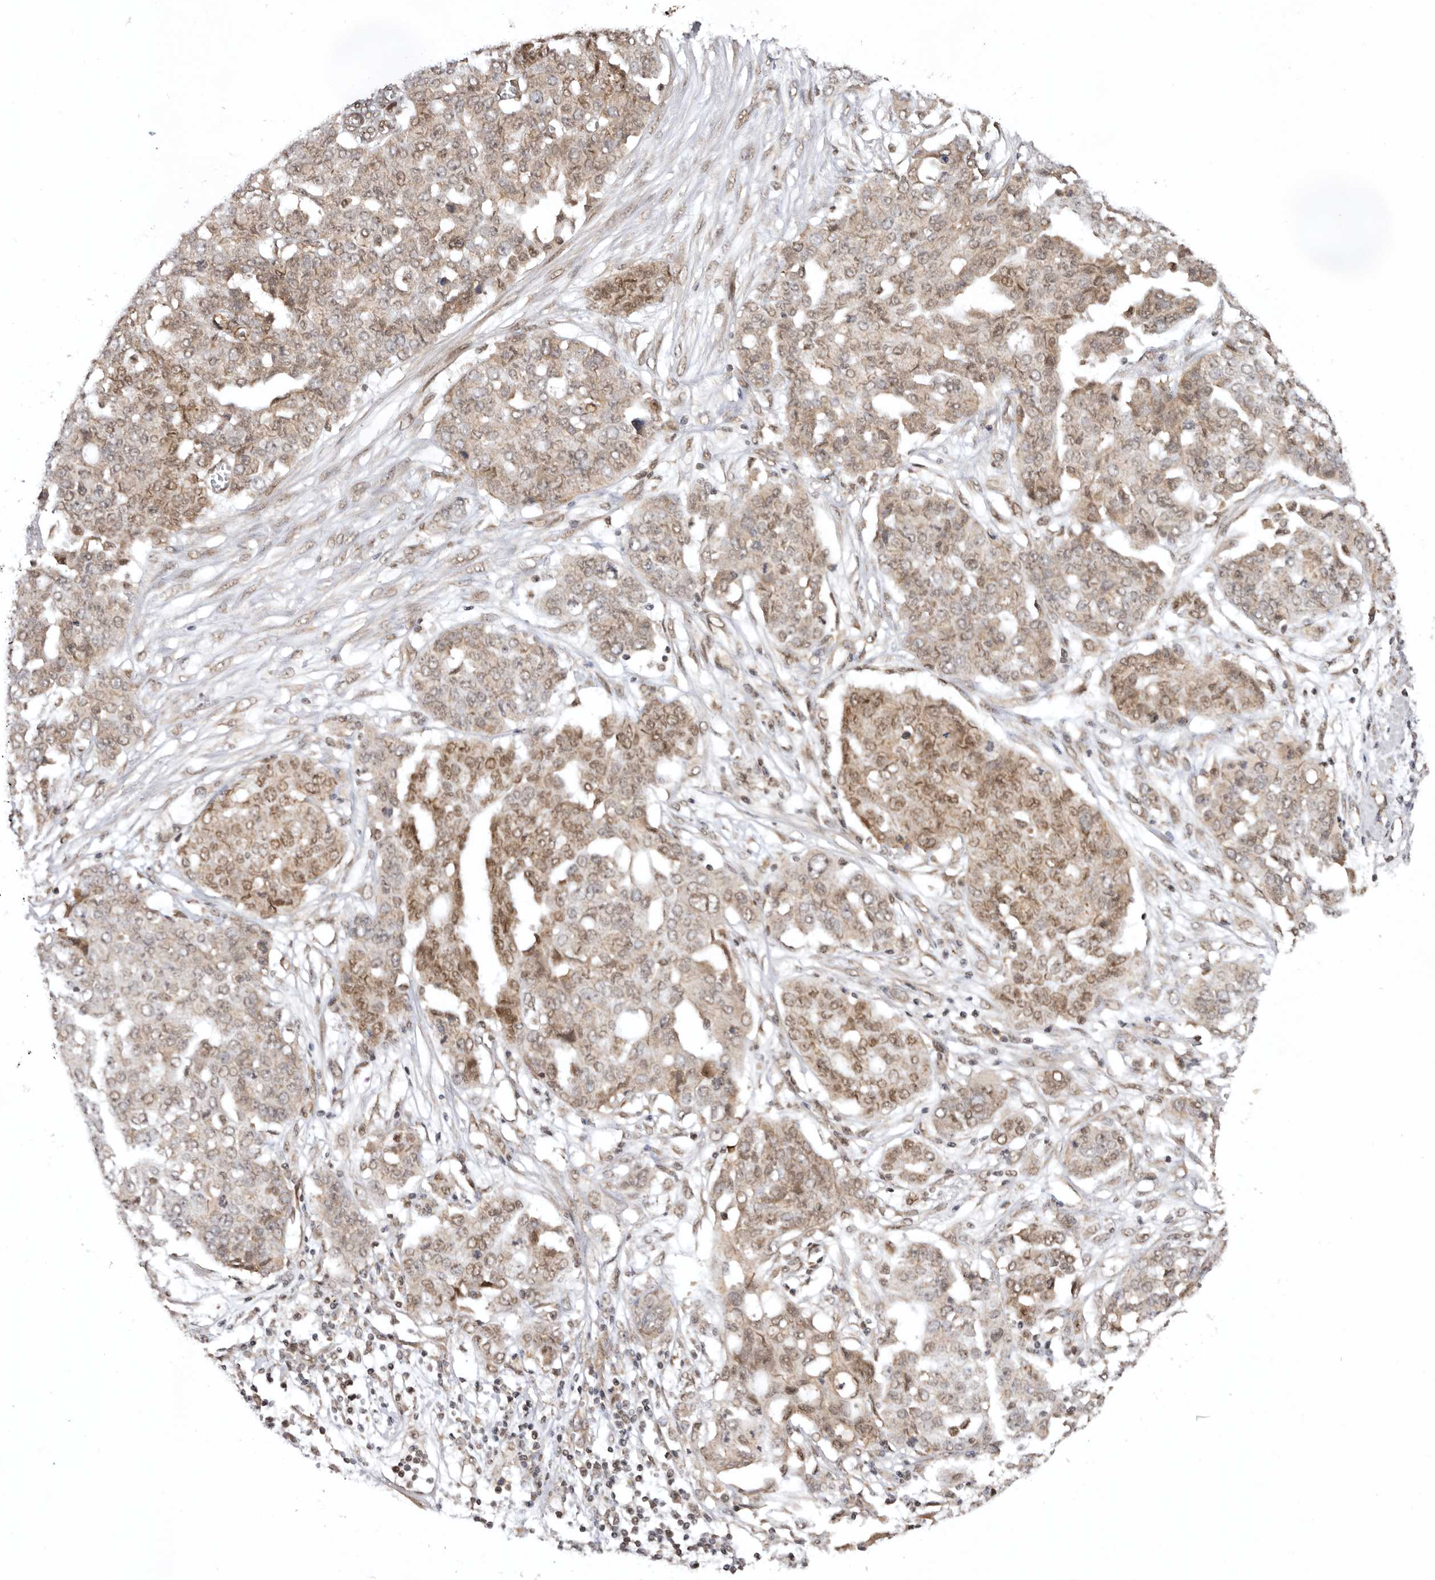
{"staining": {"intensity": "moderate", "quantity": "25%-75%", "location": "cytoplasmic/membranous,nuclear"}, "tissue": "ovarian cancer", "cell_type": "Tumor cells", "image_type": "cancer", "snomed": [{"axis": "morphology", "description": "Cystadenocarcinoma, serous, NOS"}, {"axis": "topography", "description": "Soft tissue"}, {"axis": "topography", "description": "Ovary"}], "caption": "Immunohistochemistry (IHC) (DAB (3,3'-diaminobenzidine)) staining of ovarian cancer shows moderate cytoplasmic/membranous and nuclear protein staining in about 25%-75% of tumor cells.", "gene": "TARS2", "patient": {"sex": "female", "age": 57}}